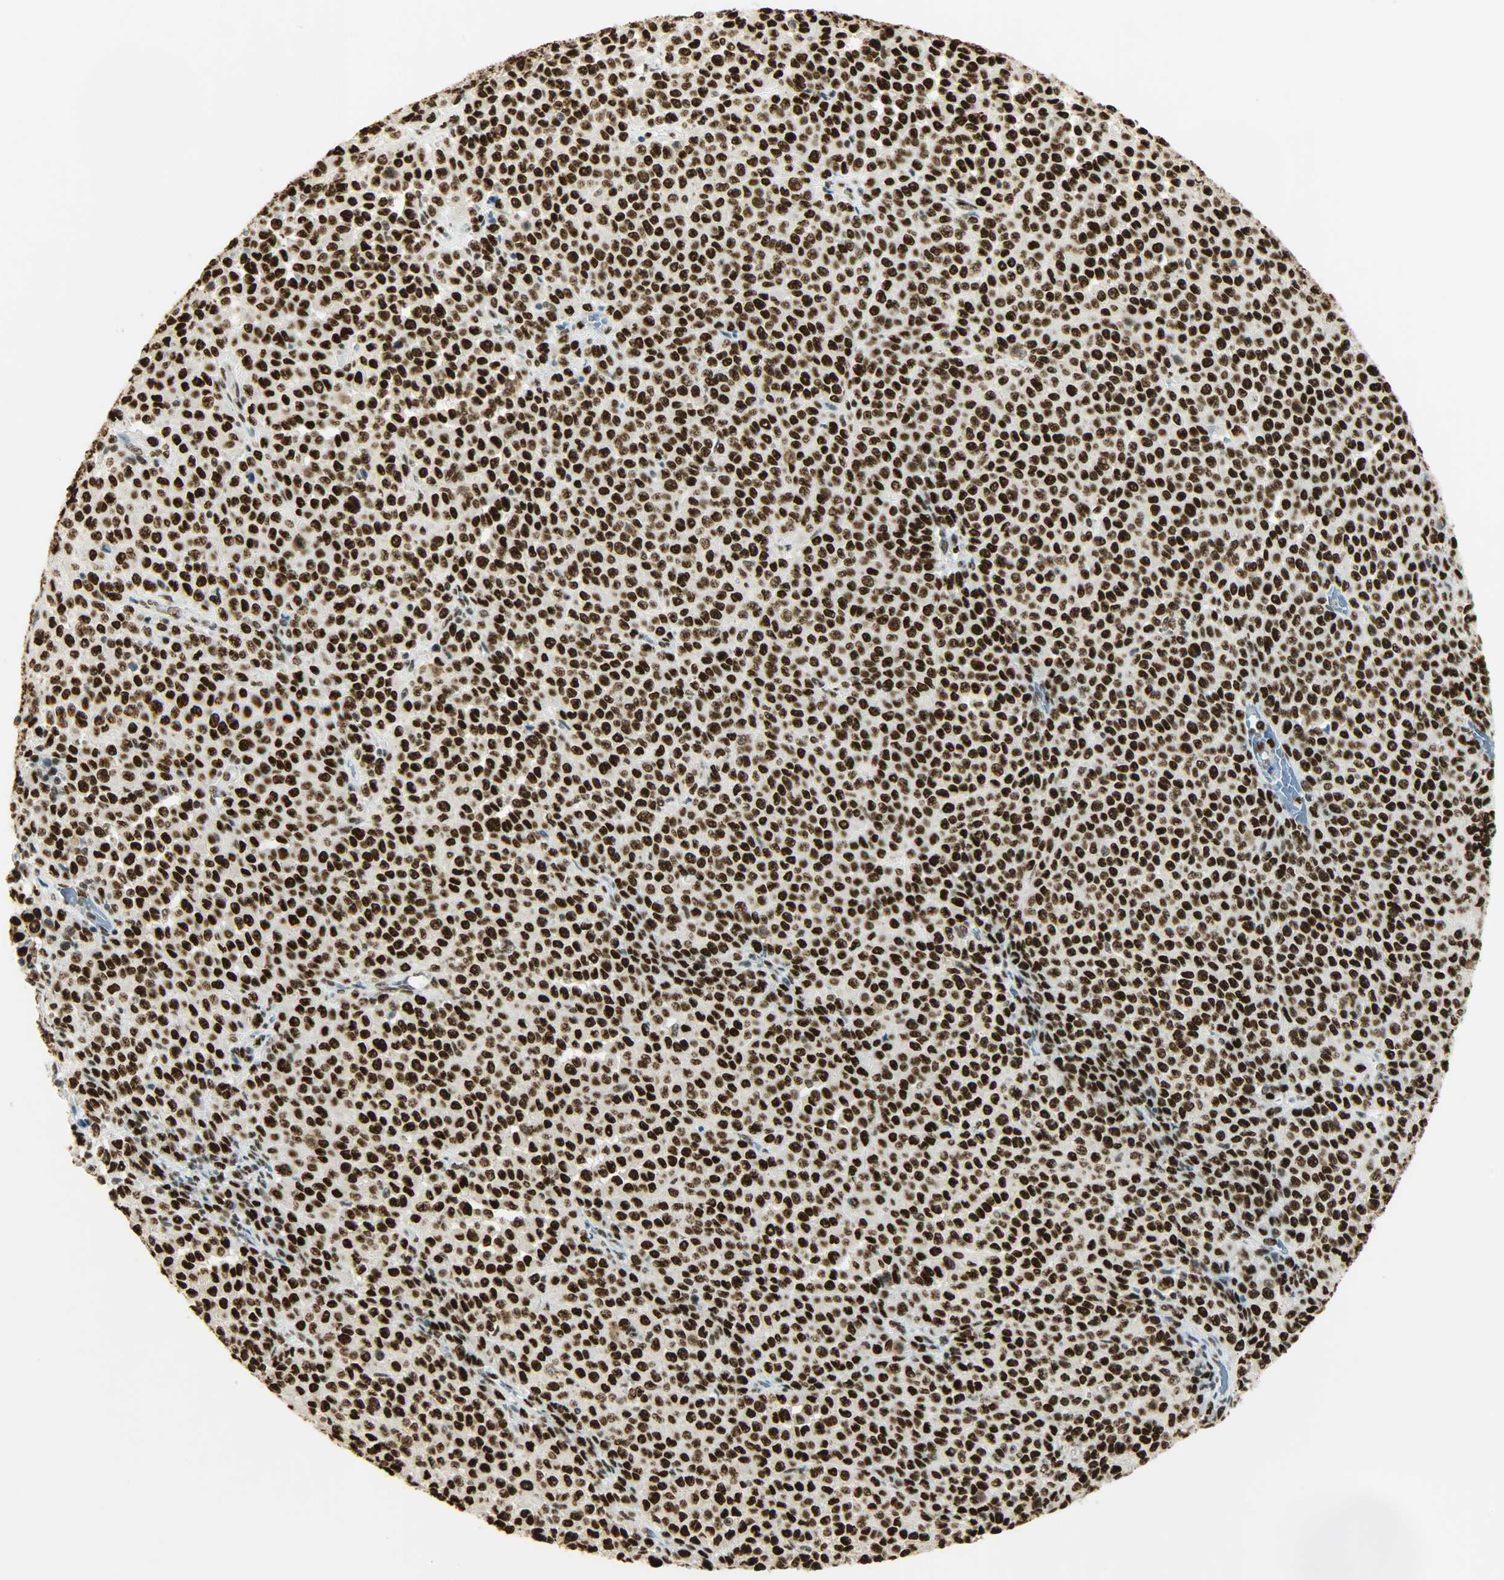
{"staining": {"intensity": "strong", "quantity": ">75%", "location": "nuclear"}, "tissue": "melanoma", "cell_type": "Tumor cells", "image_type": "cancer", "snomed": [{"axis": "morphology", "description": "Malignant melanoma, Metastatic site"}, {"axis": "topography", "description": "Pancreas"}], "caption": "Human melanoma stained for a protein (brown) reveals strong nuclear positive positivity in about >75% of tumor cells.", "gene": "MYEF2", "patient": {"sex": "female", "age": 30}}